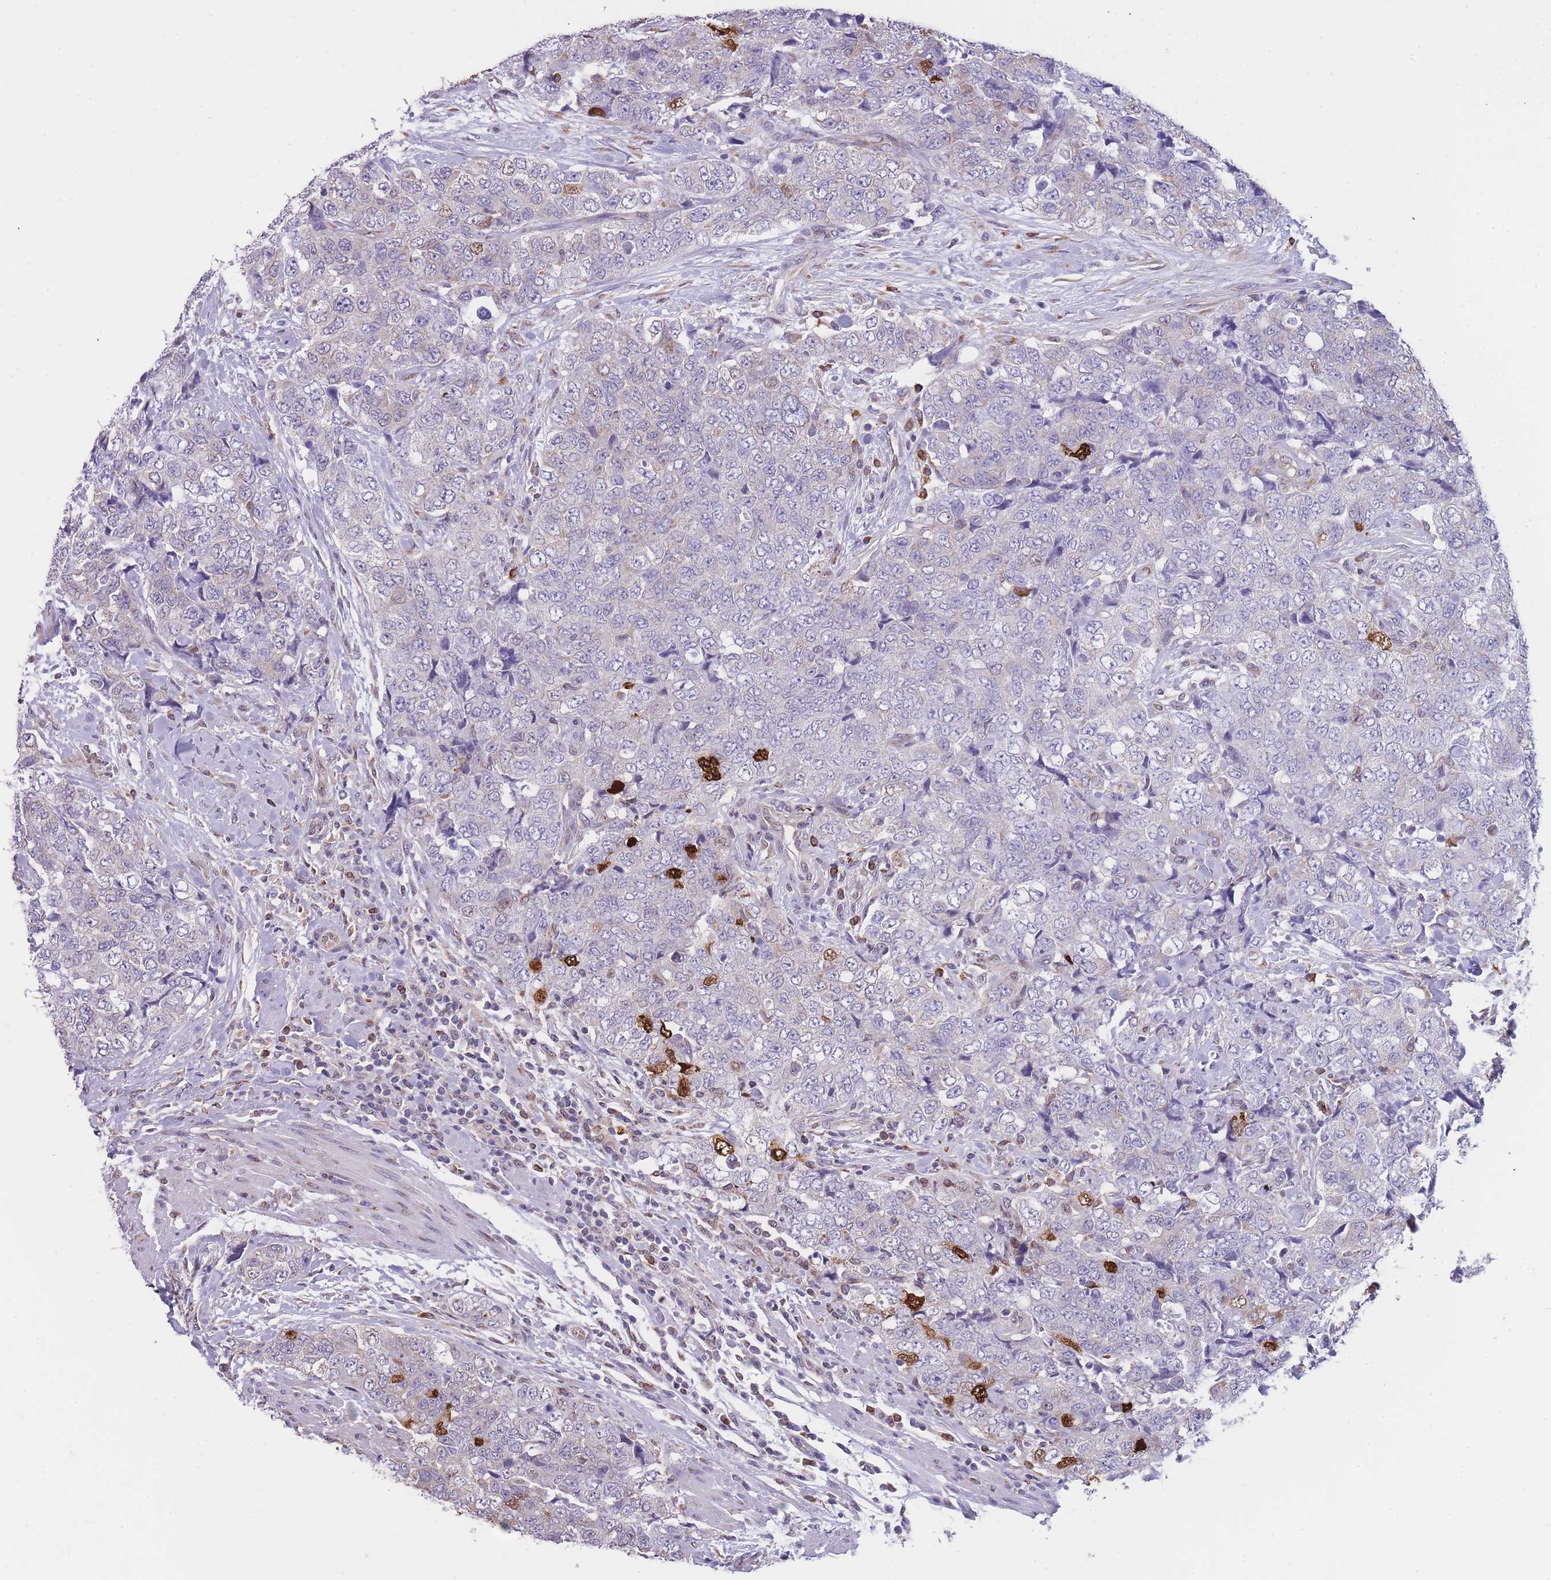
{"staining": {"intensity": "negative", "quantity": "none", "location": "none"}, "tissue": "urothelial cancer", "cell_type": "Tumor cells", "image_type": "cancer", "snomed": [{"axis": "morphology", "description": "Urothelial carcinoma, High grade"}, {"axis": "topography", "description": "Urinary bladder"}], "caption": "This is an IHC photomicrograph of urothelial cancer. There is no staining in tumor cells.", "gene": "ZNF662", "patient": {"sex": "female", "age": 78}}